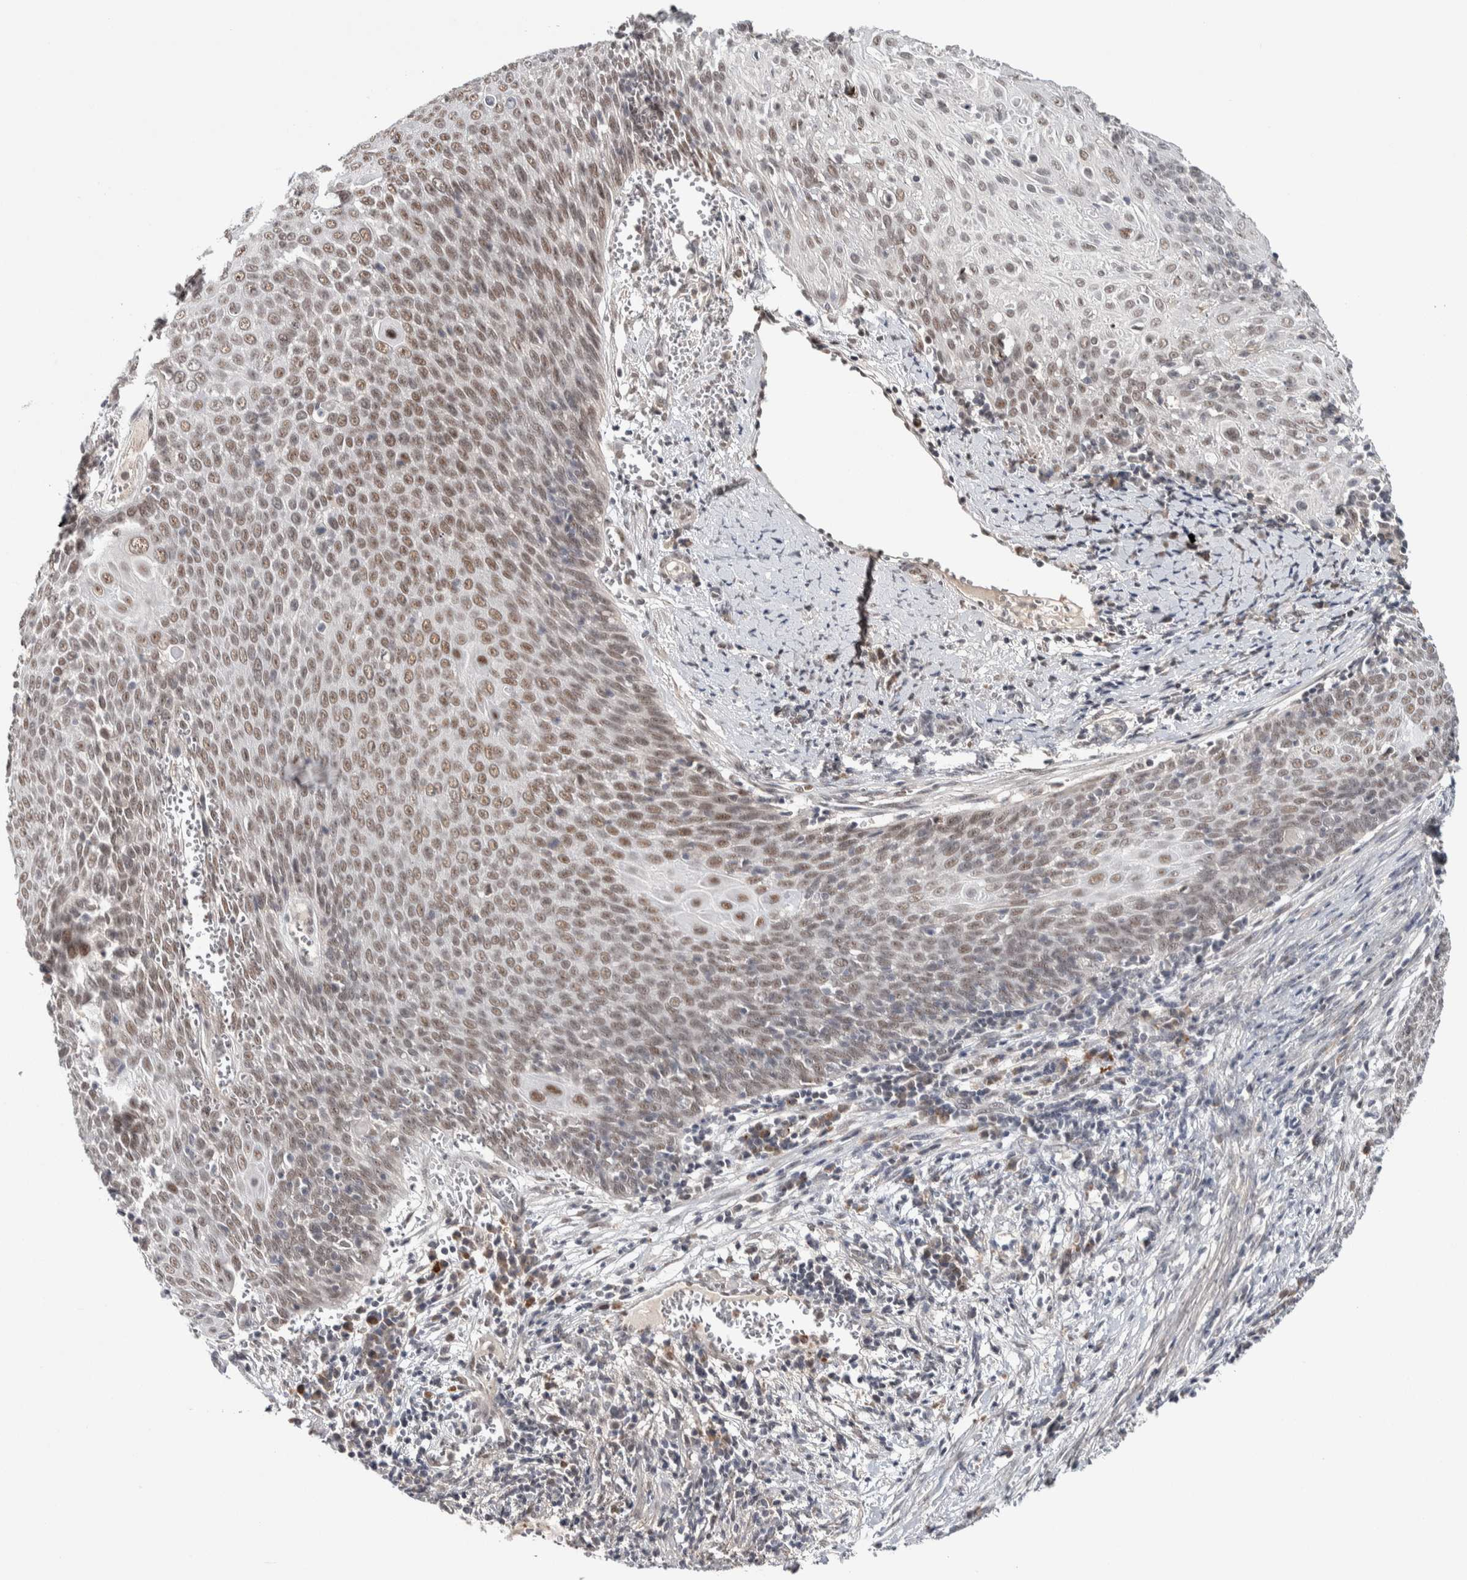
{"staining": {"intensity": "weak", "quantity": ">75%", "location": "nuclear"}, "tissue": "cervical cancer", "cell_type": "Tumor cells", "image_type": "cancer", "snomed": [{"axis": "morphology", "description": "Squamous cell carcinoma, NOS"}, {"axis": "topography", "description": "Cervix"}], "caption": "IHC of human squamous cell carcinoma (cervical) reveals low levels of weak nuclear expression in about >75% of tumor cells.", "gene": "ASPN", "patient": {"sex": "female", "age": 39}}